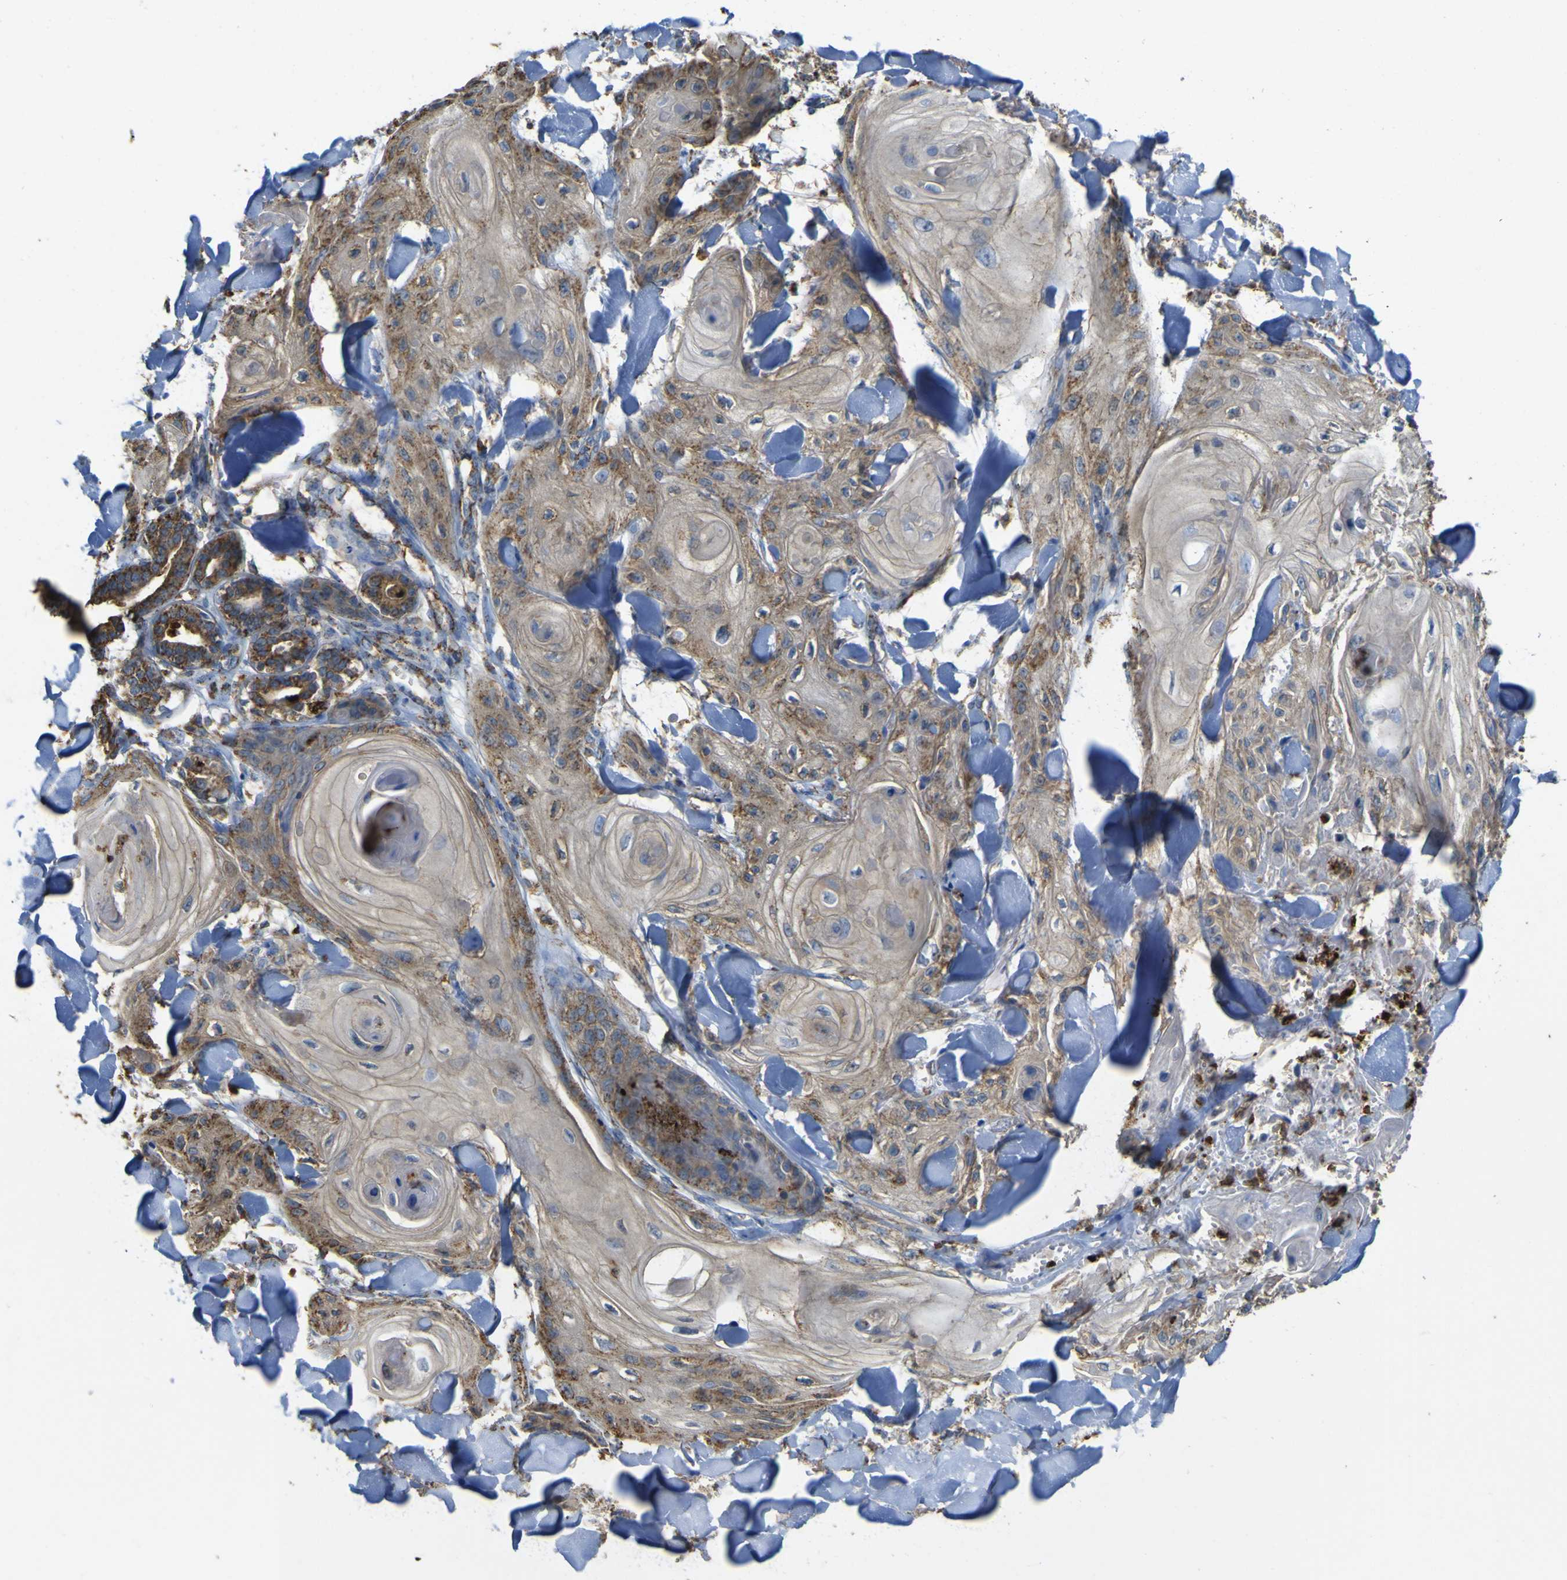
{"staining": {"intensity": "moderate", "quantity": ">75%", "location": "cytoplasmic/membranous"}, "tissue": "skin cancer", "cell_type": "Tumor cells", "image_type": "cancer", "snomed": [{"axis": "morphology", "description": "Squamous cell carcinoma, NOS"}, {"axis": "topography", "description": "Skin"}], "caption": "Moderate cytoplasmic/membranous positivity is appreciated in approximately >75% of tumor cells in squamous cell carcinoma (skin).", "gene": "ACSL3", "patient": {"sex": "male", "age": 74}}